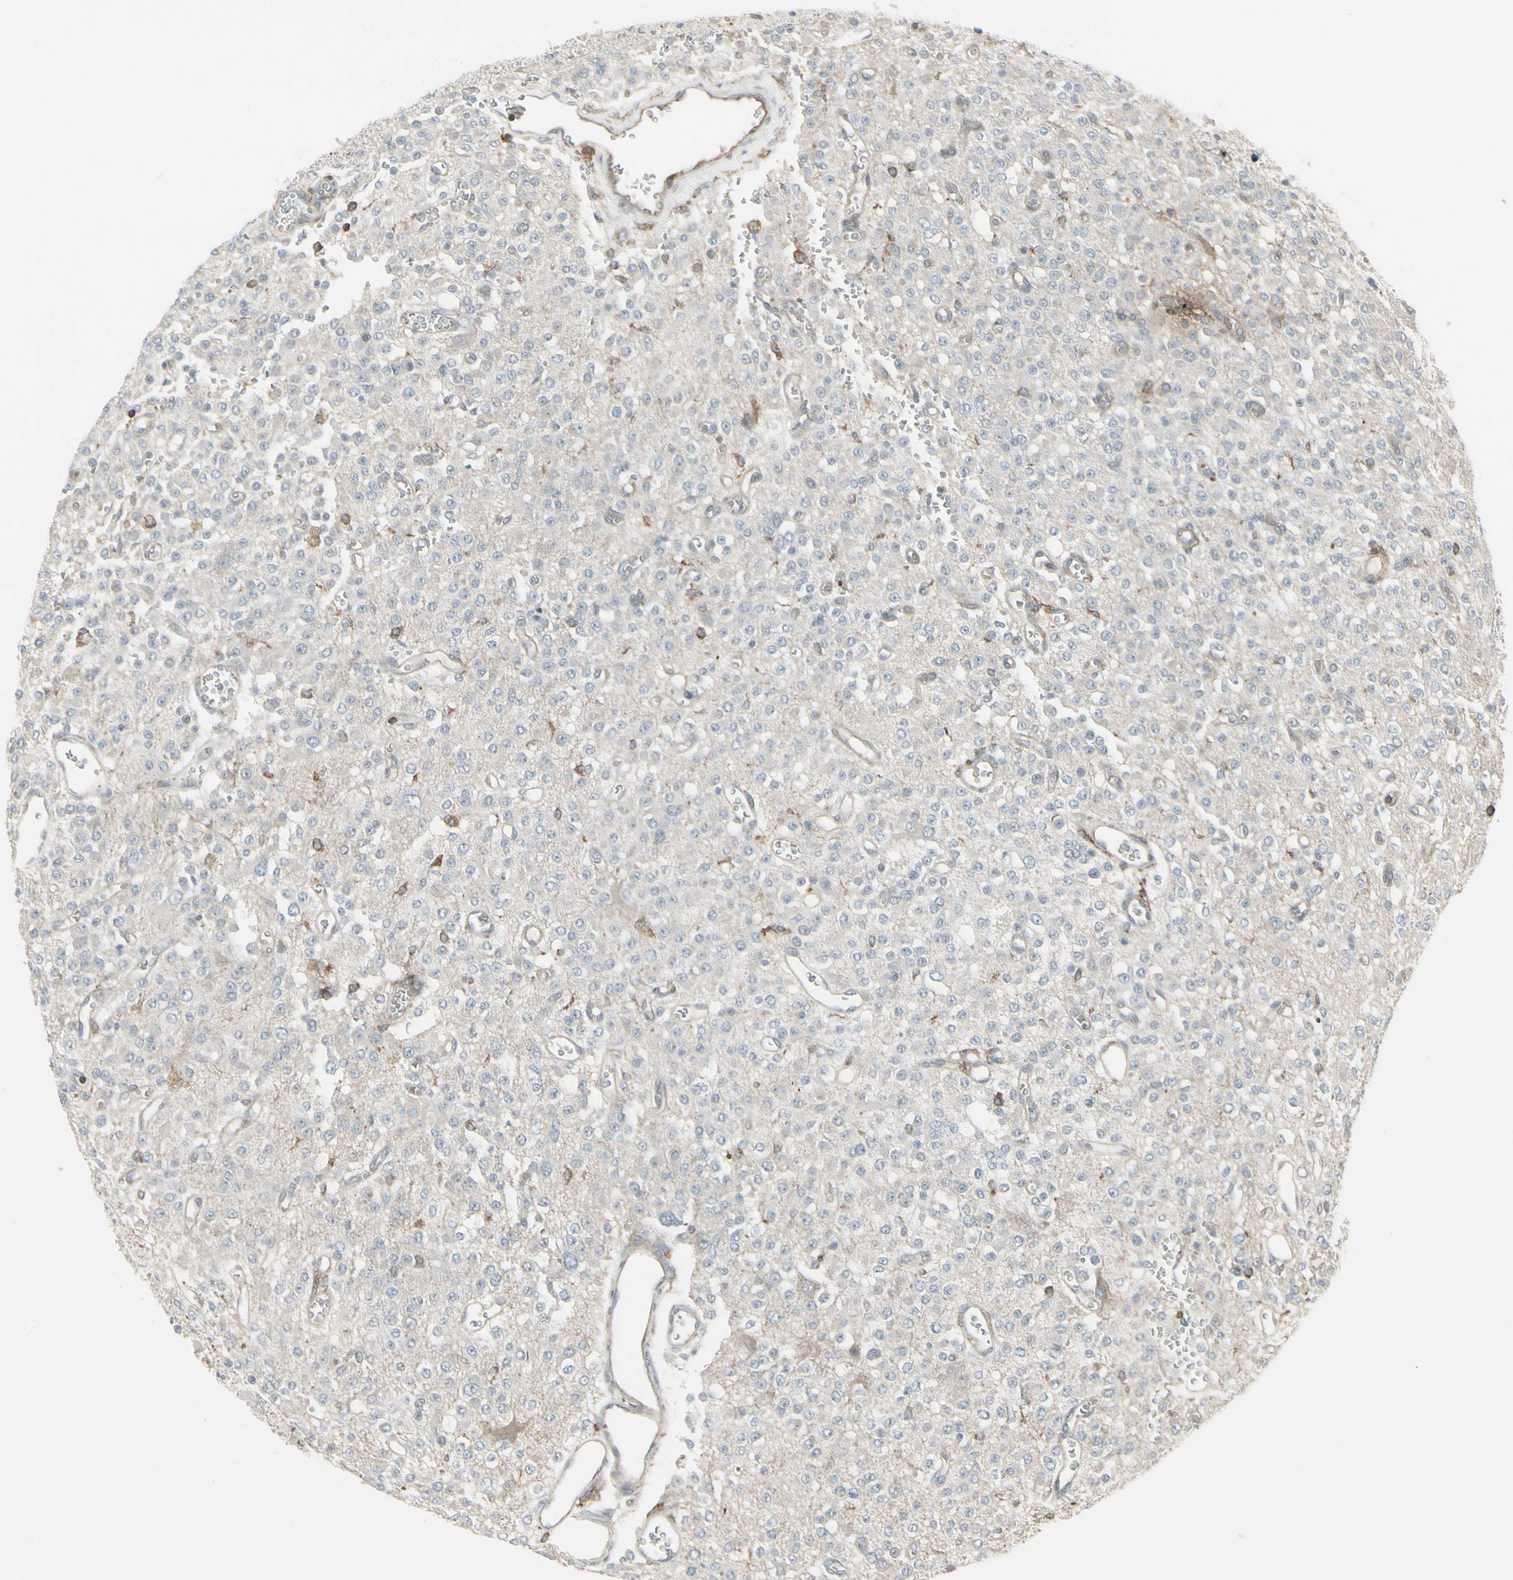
{"staining": {"intensity": "weak", "quantity": "<25%", "location": "cytoplasmic/membranous"}, "tissue": "glioma", "cell_type": "Tumor cells", "image_type": "cancer", "snomed": [{"axis": "morphology", "description": "Glioma, malignant, Low grade"}, {"axis": "topography", "description": "Brain"}], "caption": "Malignant glioma (low-grade) was stained to show a protein in brown. There is no significant expression in tumor cells.", "gene": "EPS15", "patient": {"sex": "male", "age": 38}}